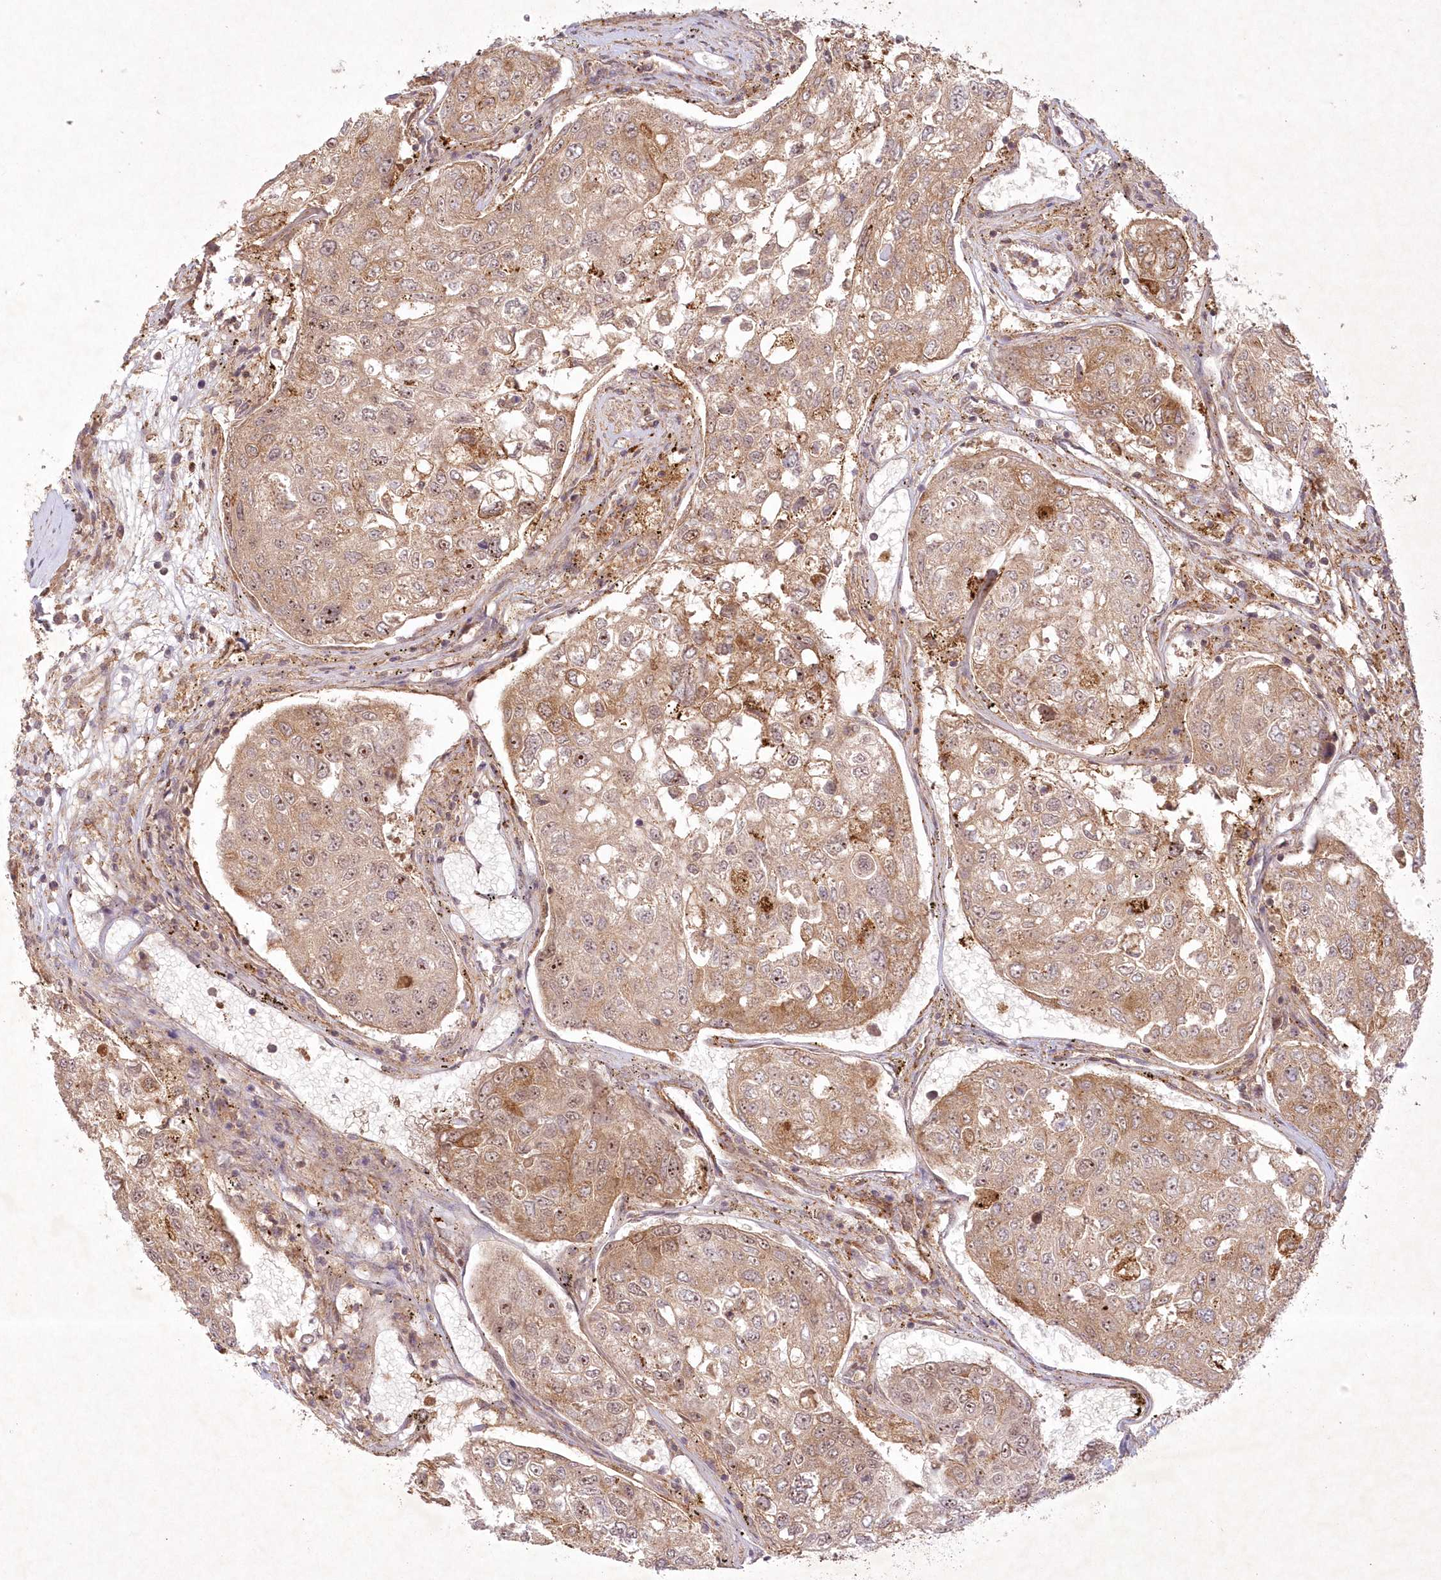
{"staining": {"intensity": "moderate", "quantity": ">75%", "location": "cytoplasmic/membranous,nuclear"}, "tissue": "urothelial cancer", "cell_type": "Tumor cells", "image_type": "cancer", "snomed": [{"axis": "morphology", "description": "Urothelial carcinoma, High grade"}, {"axis": "topography", "description": "Lymph node"}, {"axis": "topography", "description": "Urinary bladder"}], "caption": "Approximately >75% of tumor cells in human urothelial cancer demonstrate moderate cytoplasmic/membranous and nuclear protein staining as visualized by brown immunohistochemical staining.", "gene": "TOGARAM2", "patient": {"sex": "male", "age": 51}}